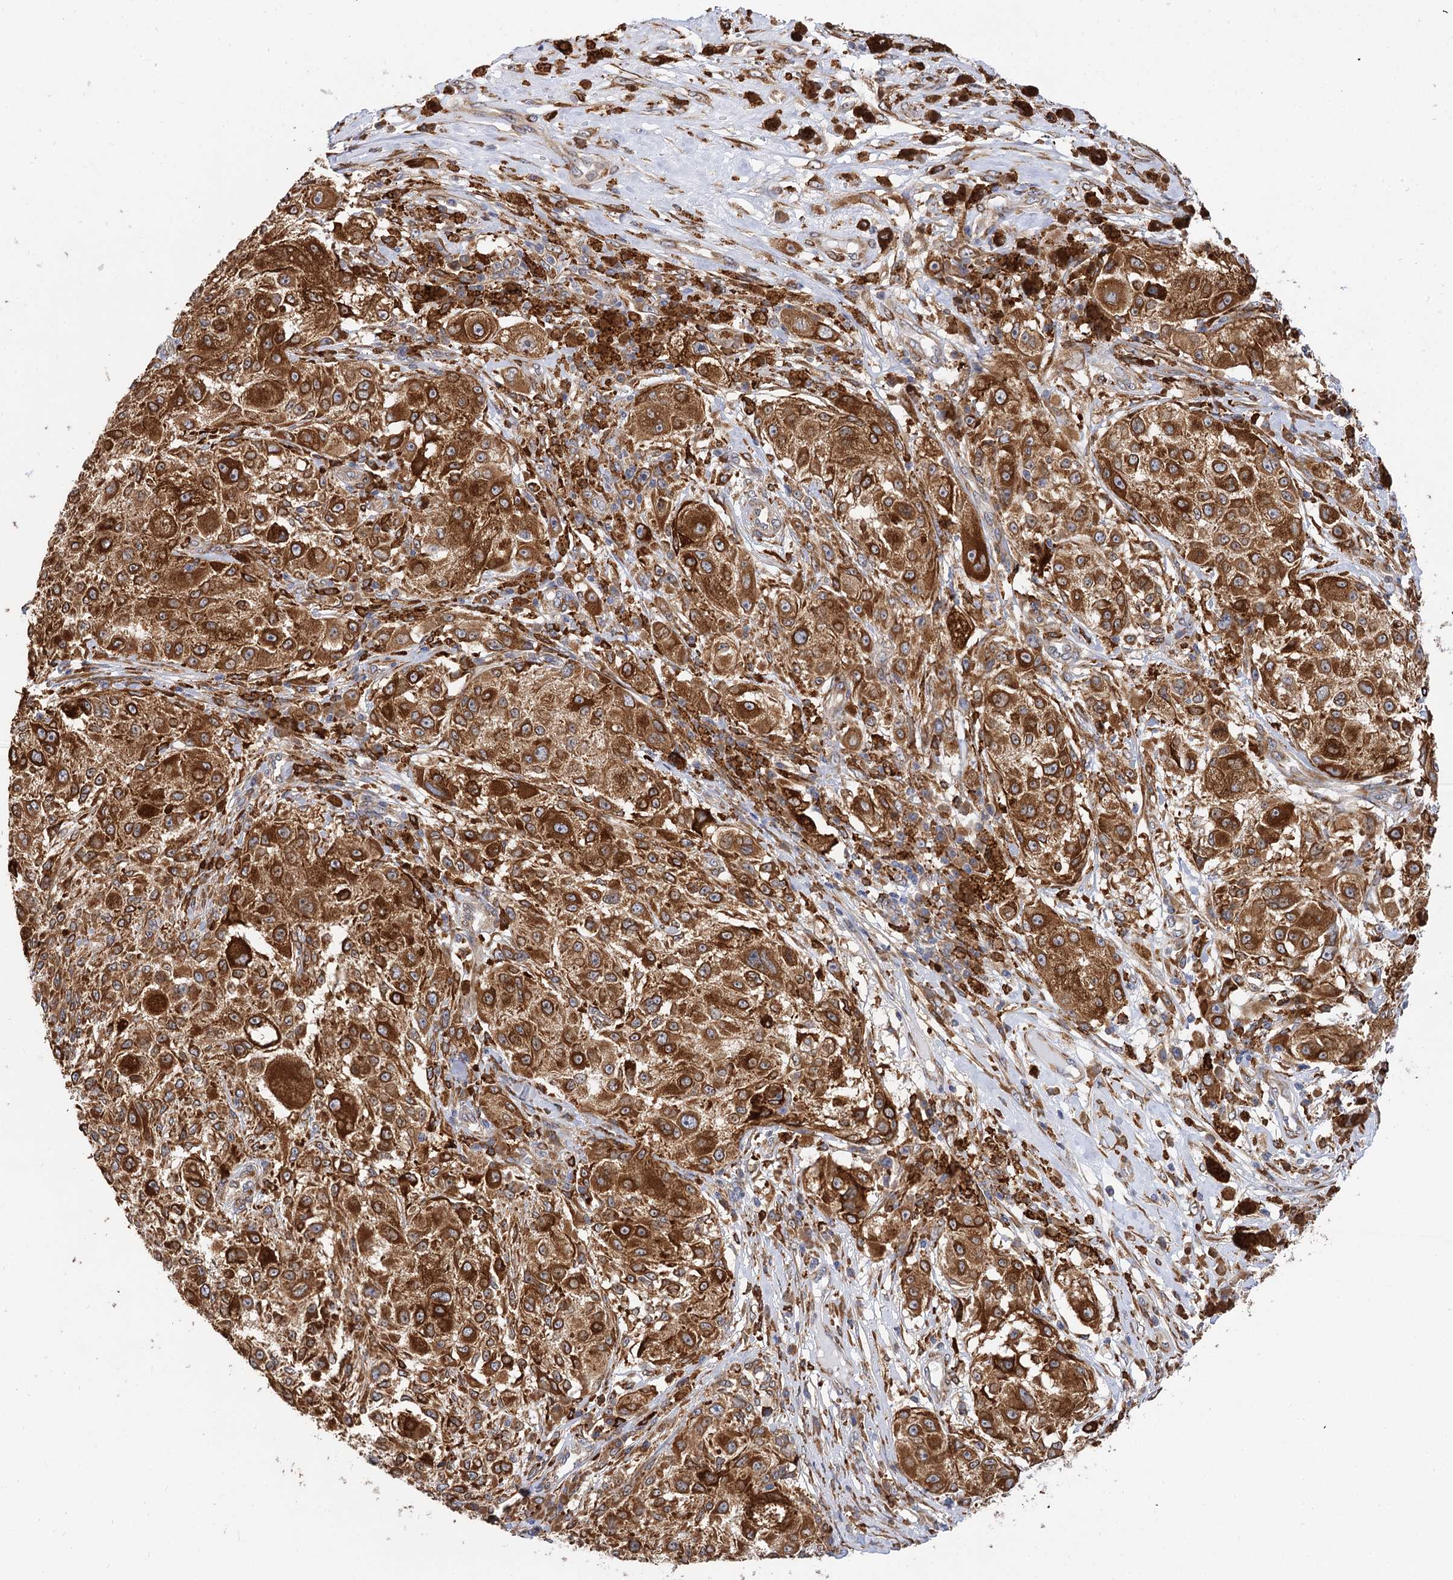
{"staining": {"intensity": "strong", "quantity": ">75%", "location": "cytoplasmic/membranous"}, "tissue": "melanoma", "cell_type": "Tumor cells", "image_type": "cancer", "snomed": [{"axis": "morphology", "description": "Necrosis, NOS"}, {"axis": "morphology", "description": "Malignant melanoma, NOS"}, {"axis": "topography", "description": "Skin"}], "caption": "This micrograph demonstrates IHC staining of human melanoma, with high strong cytoplasmic/membranous staining in approximately >75% of tumor cells.", "gene": "PPIP5K2", "patient": {"sex": "female", "age": 87}}